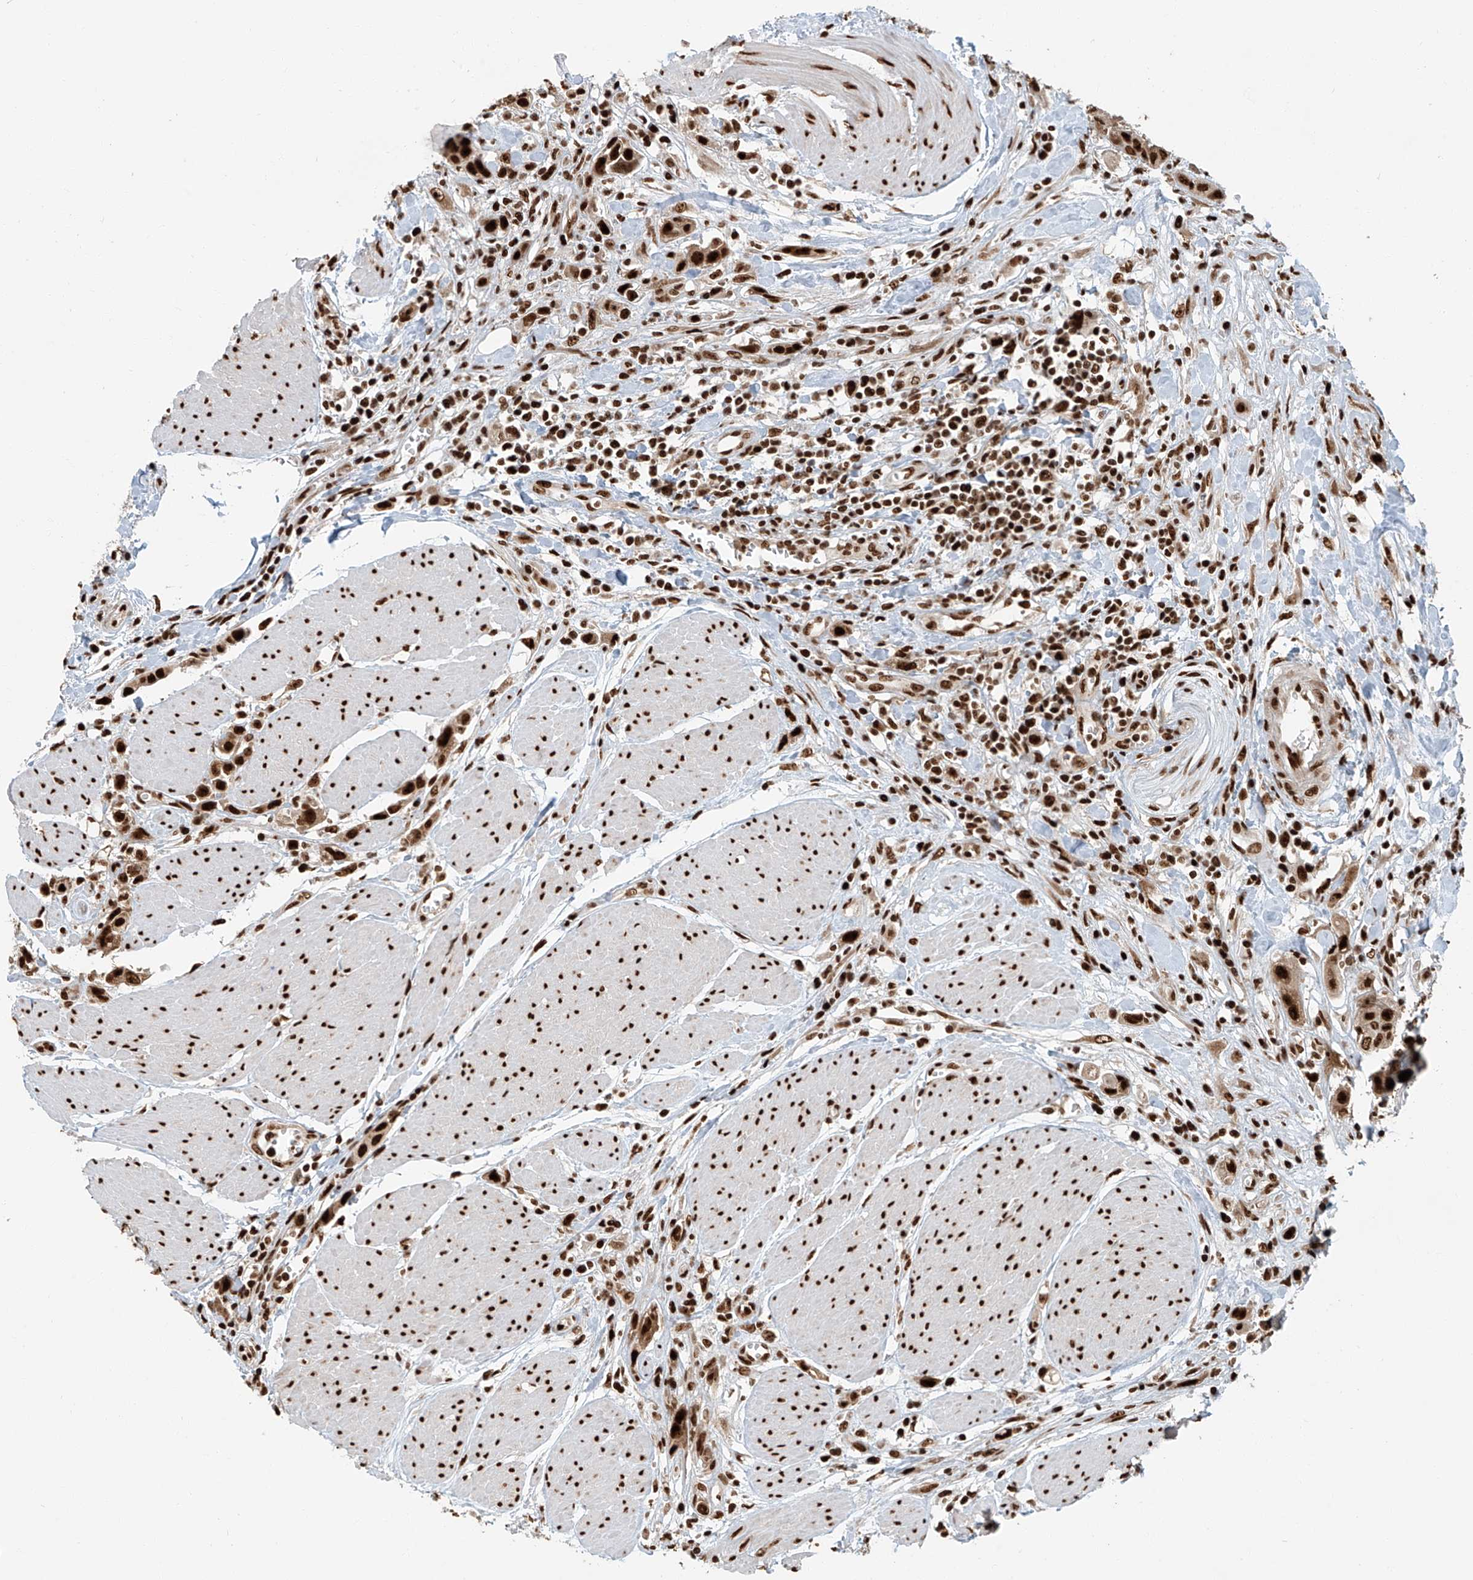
{"staining": {"intensity": "strong", "quantity": ">75%", "location": "nuclear"}, "tissue": "urothelial cancer", "cell_type": "Tumor cells", "image_type": "cancer", "snomed": [{"axis": "morphology", "description": "Urothelial carcinoma, High grade"}, {"axis": "topography", "description": "Urinary bladder"}], "caption": "Immunohistochemical staining of human urothelial cancer displays high levels of strong nuclear protein positivity in approximately >75% of tumor cells.", "gene": "FAM193B", "patient": {"sex": "male", "age": 50}}